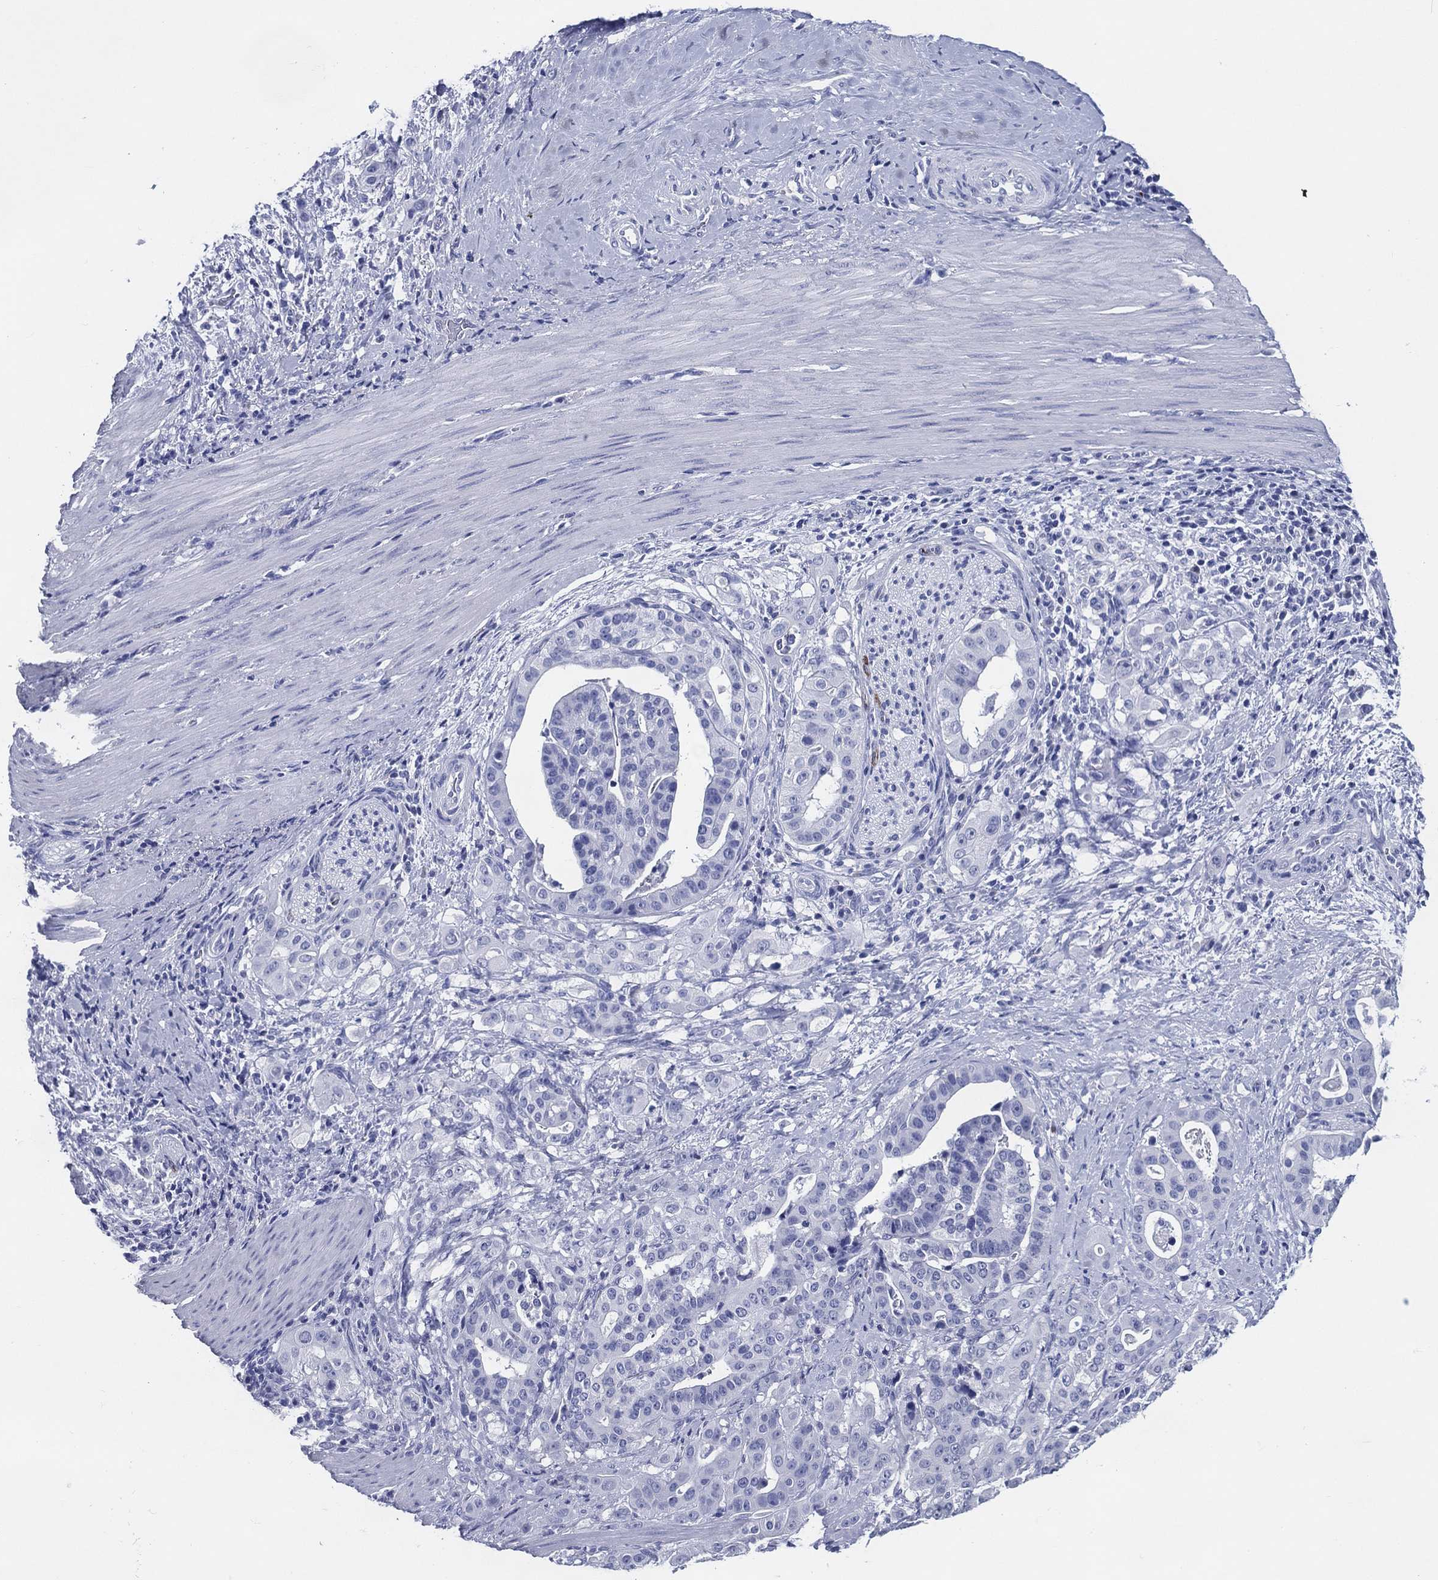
{"staining": {"intensity": "negative", "quantity": "none", "location": "none"}, "tissue": "stomach cancer", "cell_type": "Tumor cells", "image_type": "cancer", "snomed": [{"axis": "morphology", "description": "Adenocarcinoma, NOS"}, {"axis": "topography", "description": "Stomach"}], "caption": "Stomach cancer (adenocarcinoma) stained for a protein using immunohistochemistry reveals no expression tumor cells.", "gene": "ACE2", "patient": {"sex": "male", "age": 48}}